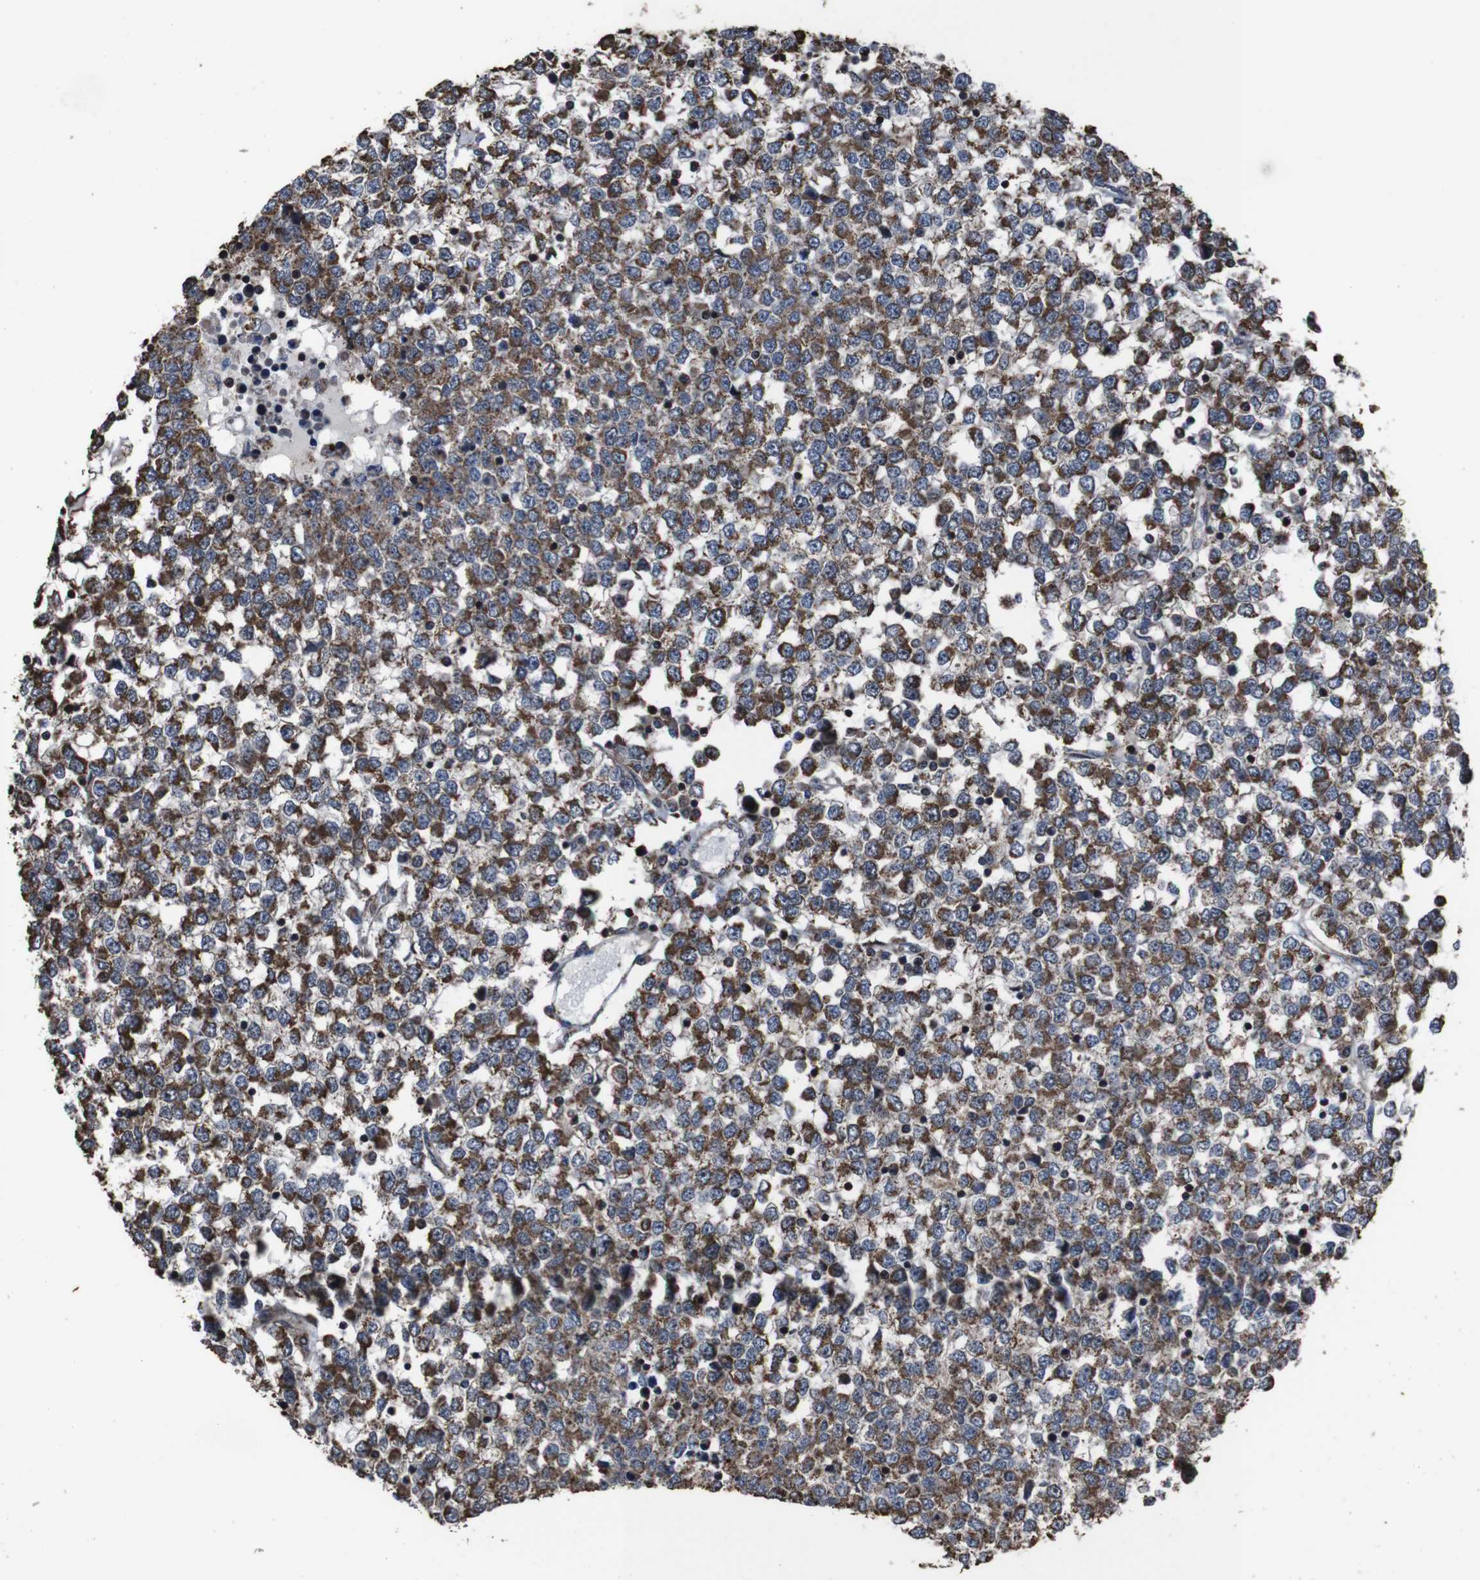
{"staining": {"intensity": "moderate", "quantity": ">75%", "location": "cytoplasmic/membranous,nuclear"}, "tissue": "testis cancer", "cell_type": "Tumor cells", "image_type": "cancer", "snomed": [{"axis": "morphology", "description": "Seminoma, NOS"}, {"axis": "topography", "description": "Testis"}], "caption": "Immunohistochemical staining of human seminoma (testis) exhibits moderate cytoplasmic/membranous and nuclear protein positivity in approximately >75% of tumor cells. The protein is stained brown, and the nuclei are stained in blue (DAB (3,3'-diaminobenzidine) IHC with brightfield microscopy, high magnification).", "gene": "SNN", "patient": {"sex": "male", "age": 65}}